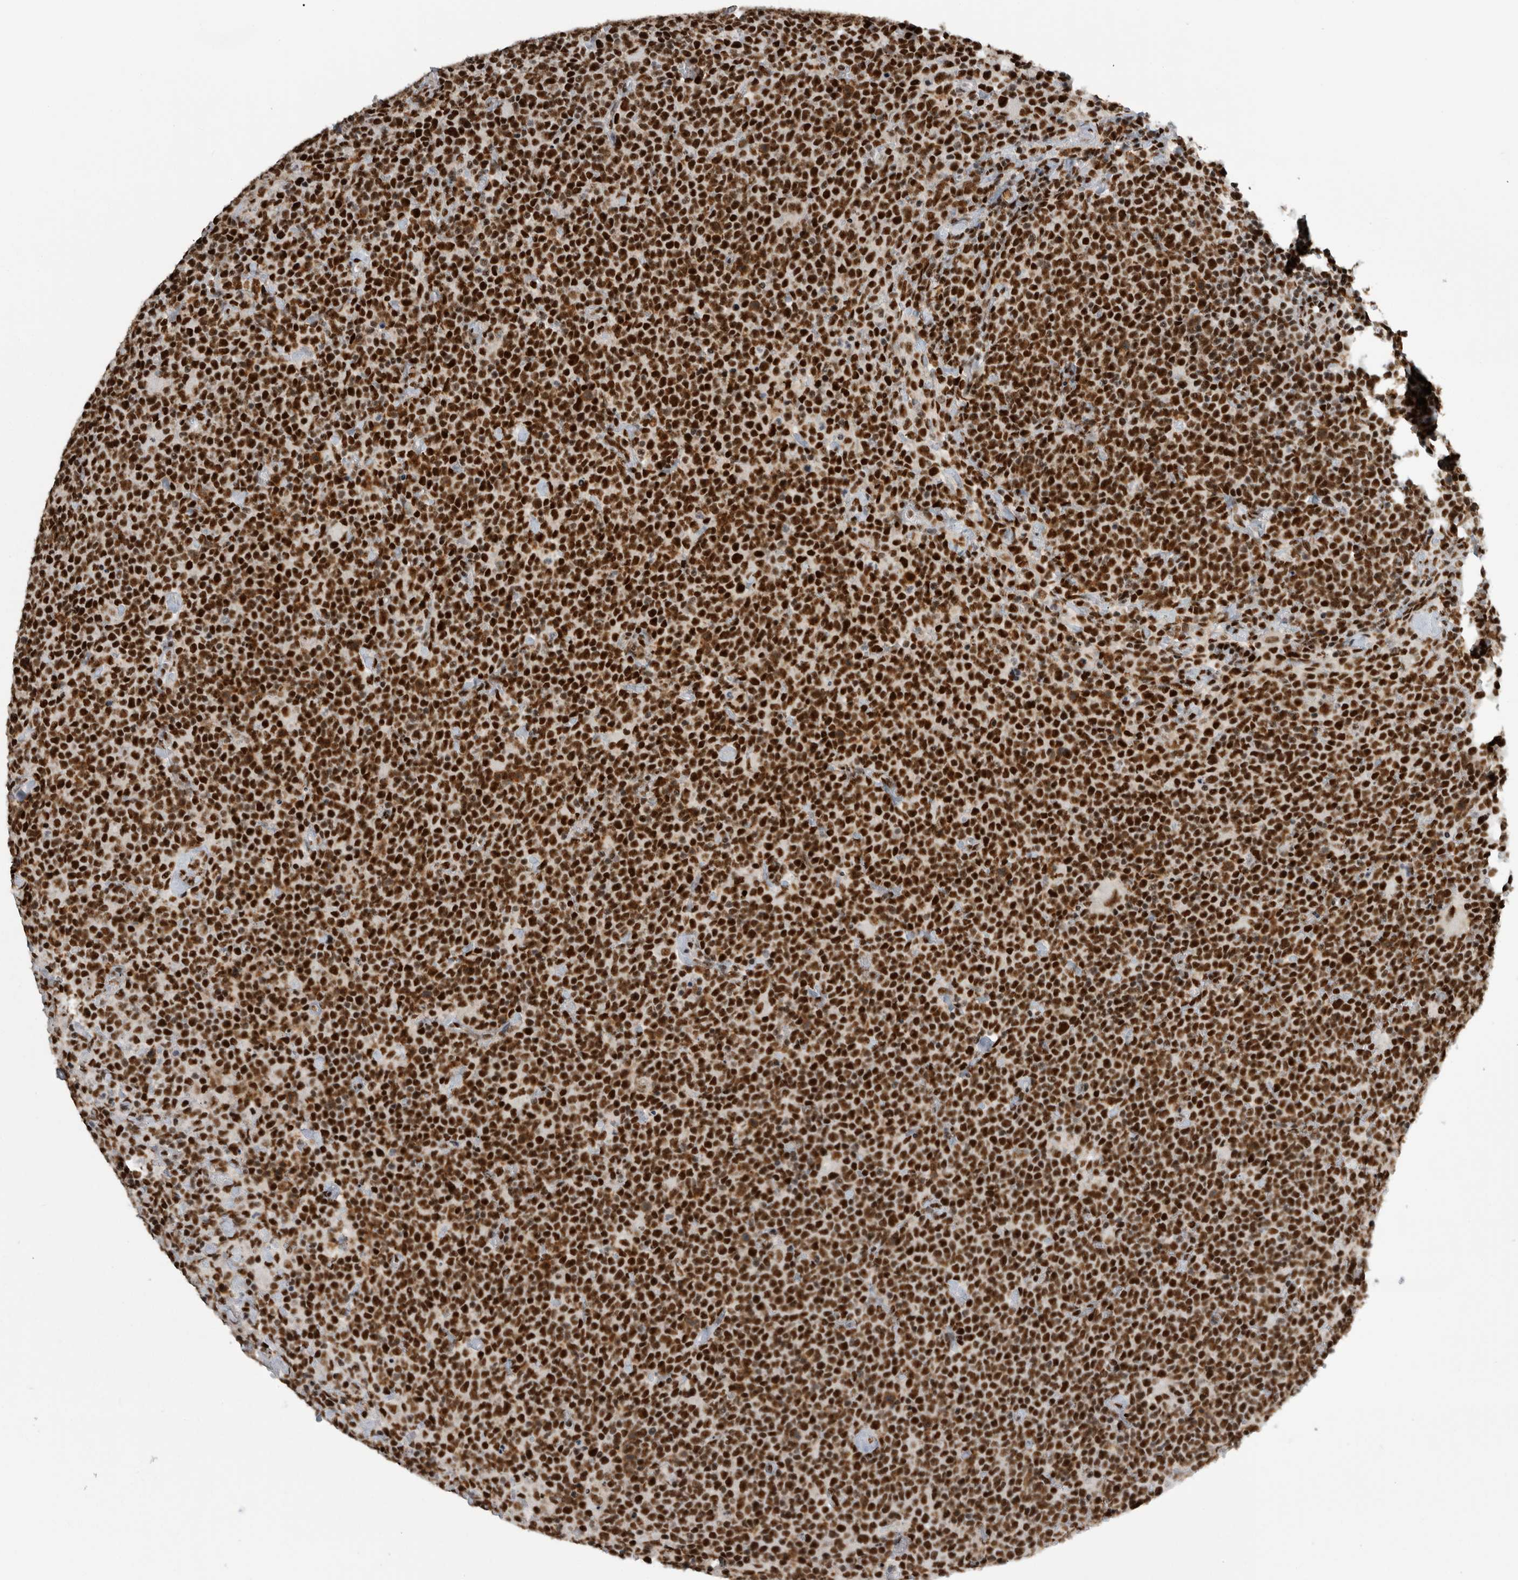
{"staining": {"intensity": "strong", "quantity": ">75%", "location": "nuclear"}, "tissue": "lymphoma", "cell_type": "Tumor cells", "image_type": "cancer", "snomed": [{"axis": "morphology", "description": "Malignant lymphoma, non-Hodgkin's type, High grade"}, {"axis": "topography", "description": "Lymph node"}], "caption": "The micrograph reveals staining of malignant lymphoma, non-Hodgkin's type (high-grade), revealing strong nuclear protein expression (brown color) within tumor cells.", "gene": "ZSCAN2", "patient": {"sex": "male", "age": 61}}